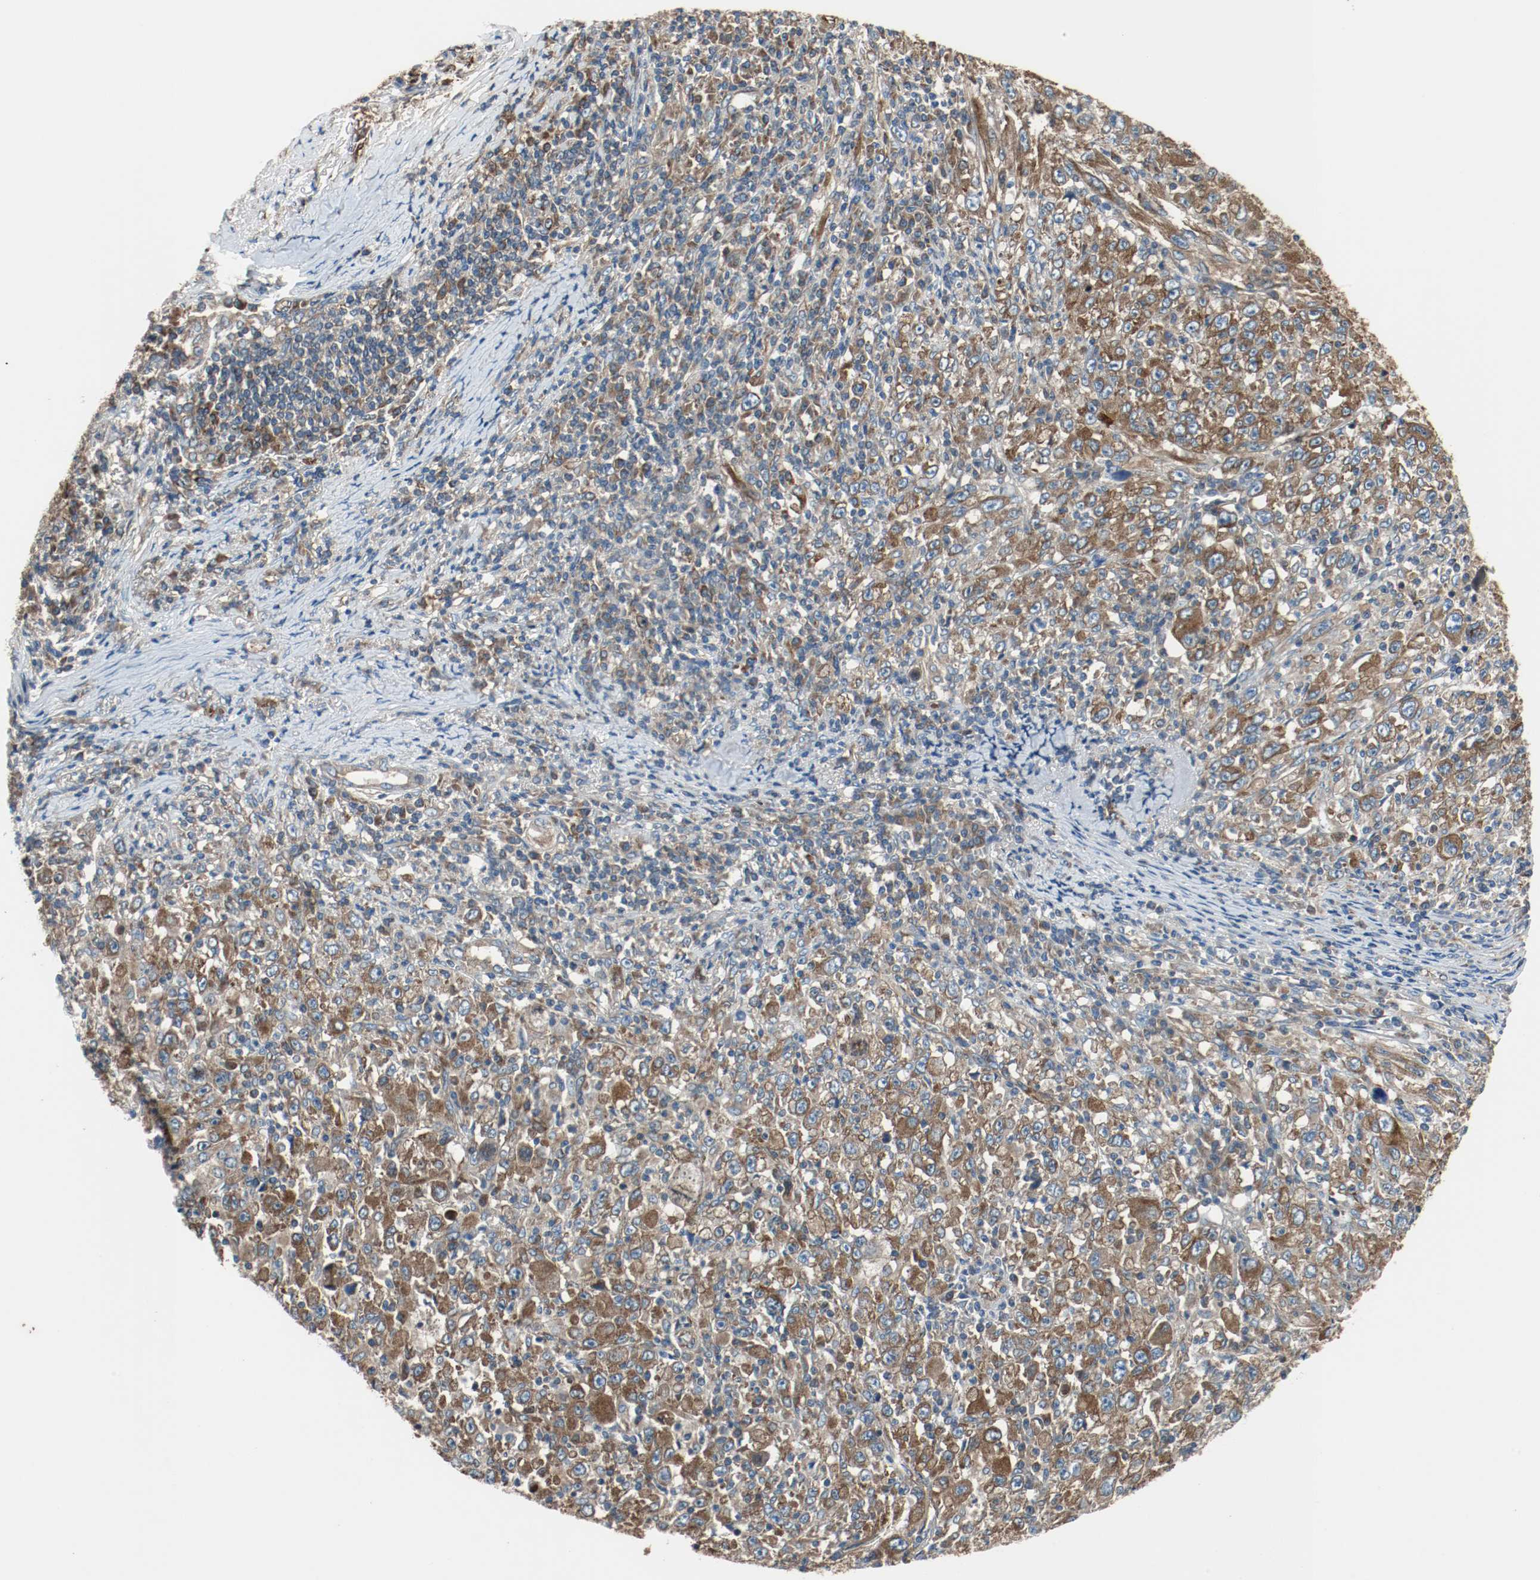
{"staining": {"intensity": "strong", "quantity": ">75%", "location": "cytoplasmic/membranous"}, "tissue": "melanoma", "cell_type": "Tumor cells", "image_type": "cancer", "snomed": [{"axis": "morphology", "description": "Malignant melanoma, Metastatic site"}, {"axis": "topography", "description": "Skin"}], "caption": "Melanoma stained with a brown dye exhibits strong cytoplasmic/membranous positive staining in approximately >75% of tumor cells.", "gene": "TUBA3D", "patient": {"sex": "female", "age": 56}}